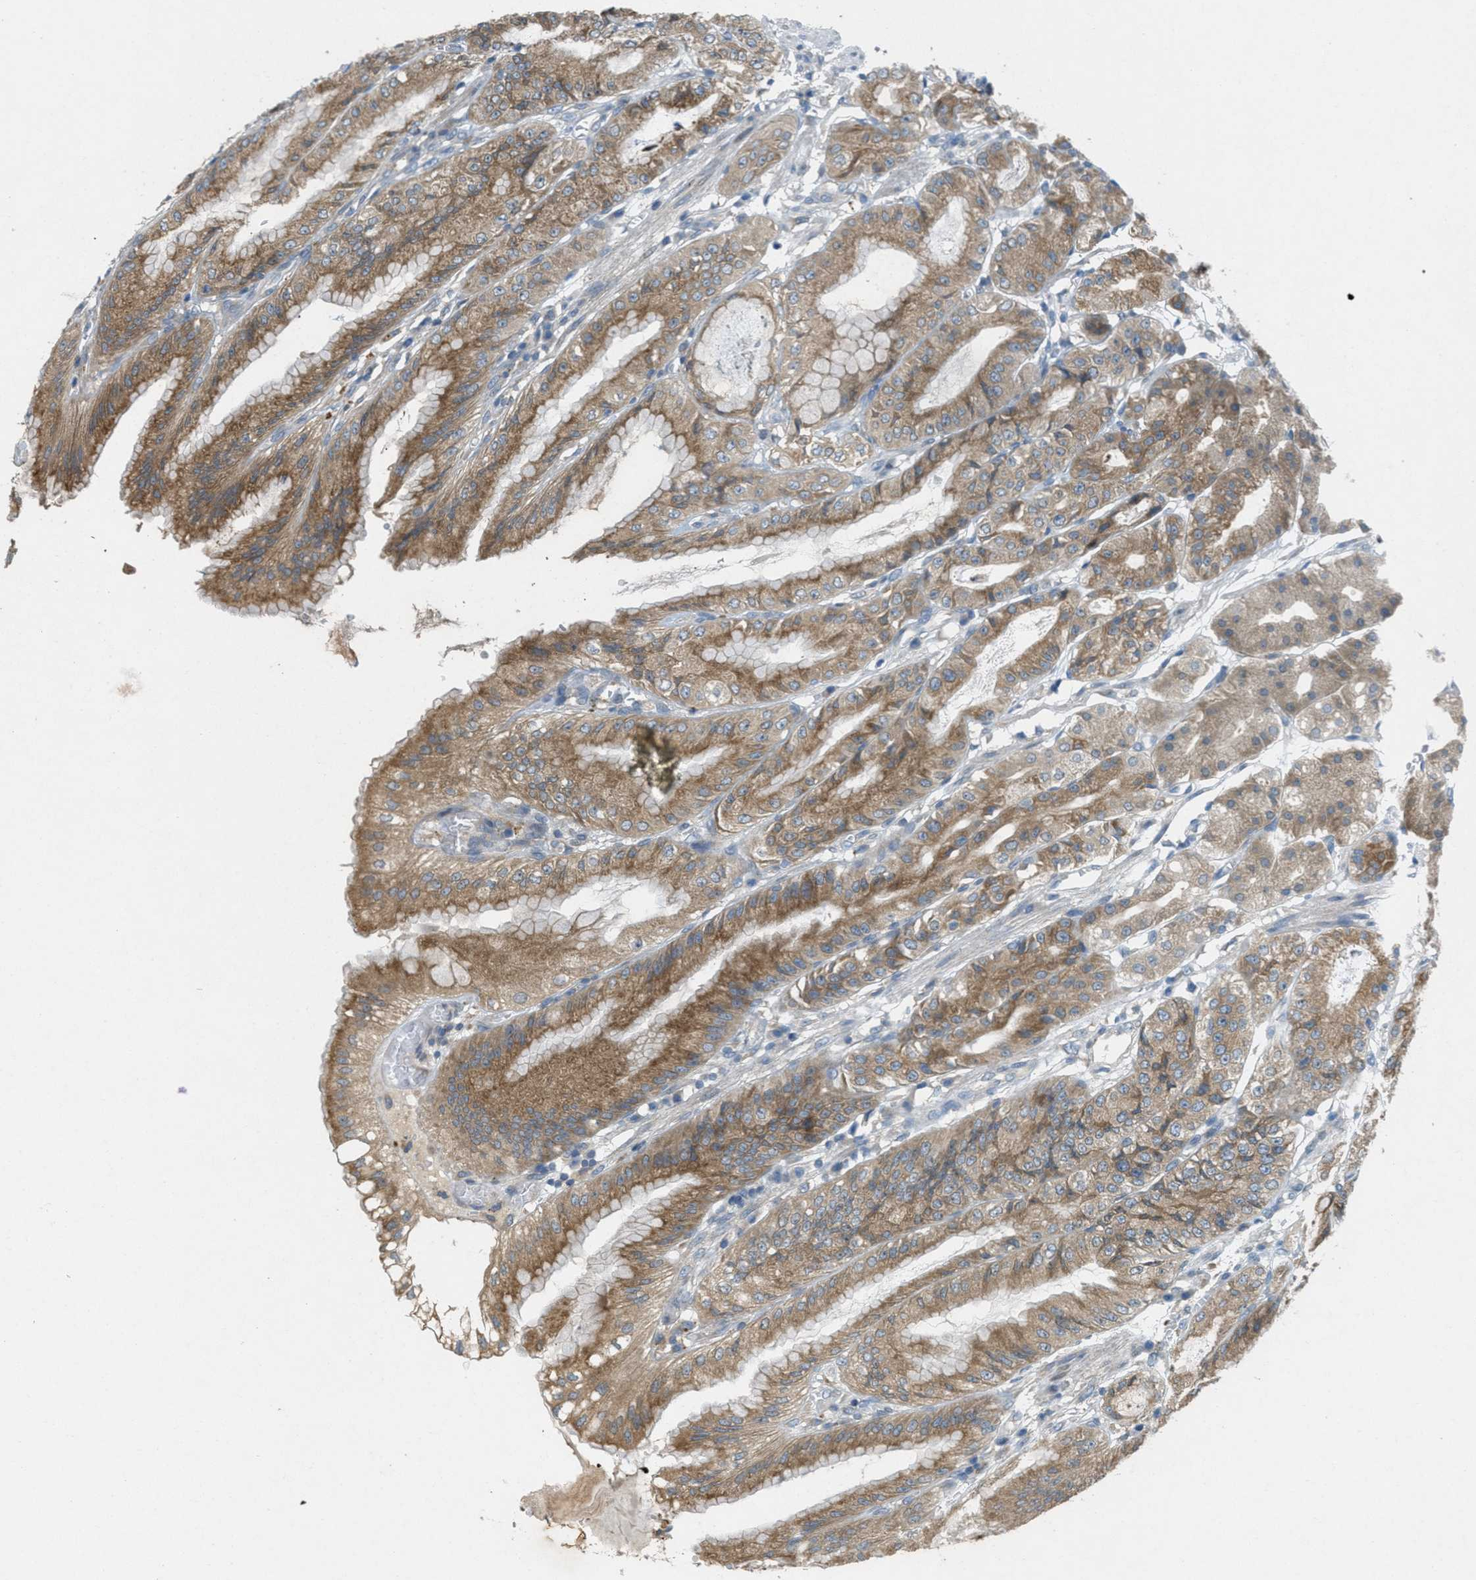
{"staining": {"intensity": "moderate", "quantity": ">75%", "location": "cytoplasmic/membranous"}, "tissue": "stomach", "cell_type": "Glandular cells", "image_type": "normal", "snomed": [{"axis": "morphology", "description": "Normal tissue, NOS"}, {"axis": "topography", "description": "Stomach, lower"}], "caption": "Immunohistochemical staining of benign stomach demonstrates medium levels of moderate cytoplasmic/membranous staining in about >75% of glandular cells. The protein is shown in brown color, while the nuclei are stained blue.", "gene": "SIGMAR1", "patient": {"sex": "male", "age": 71}}